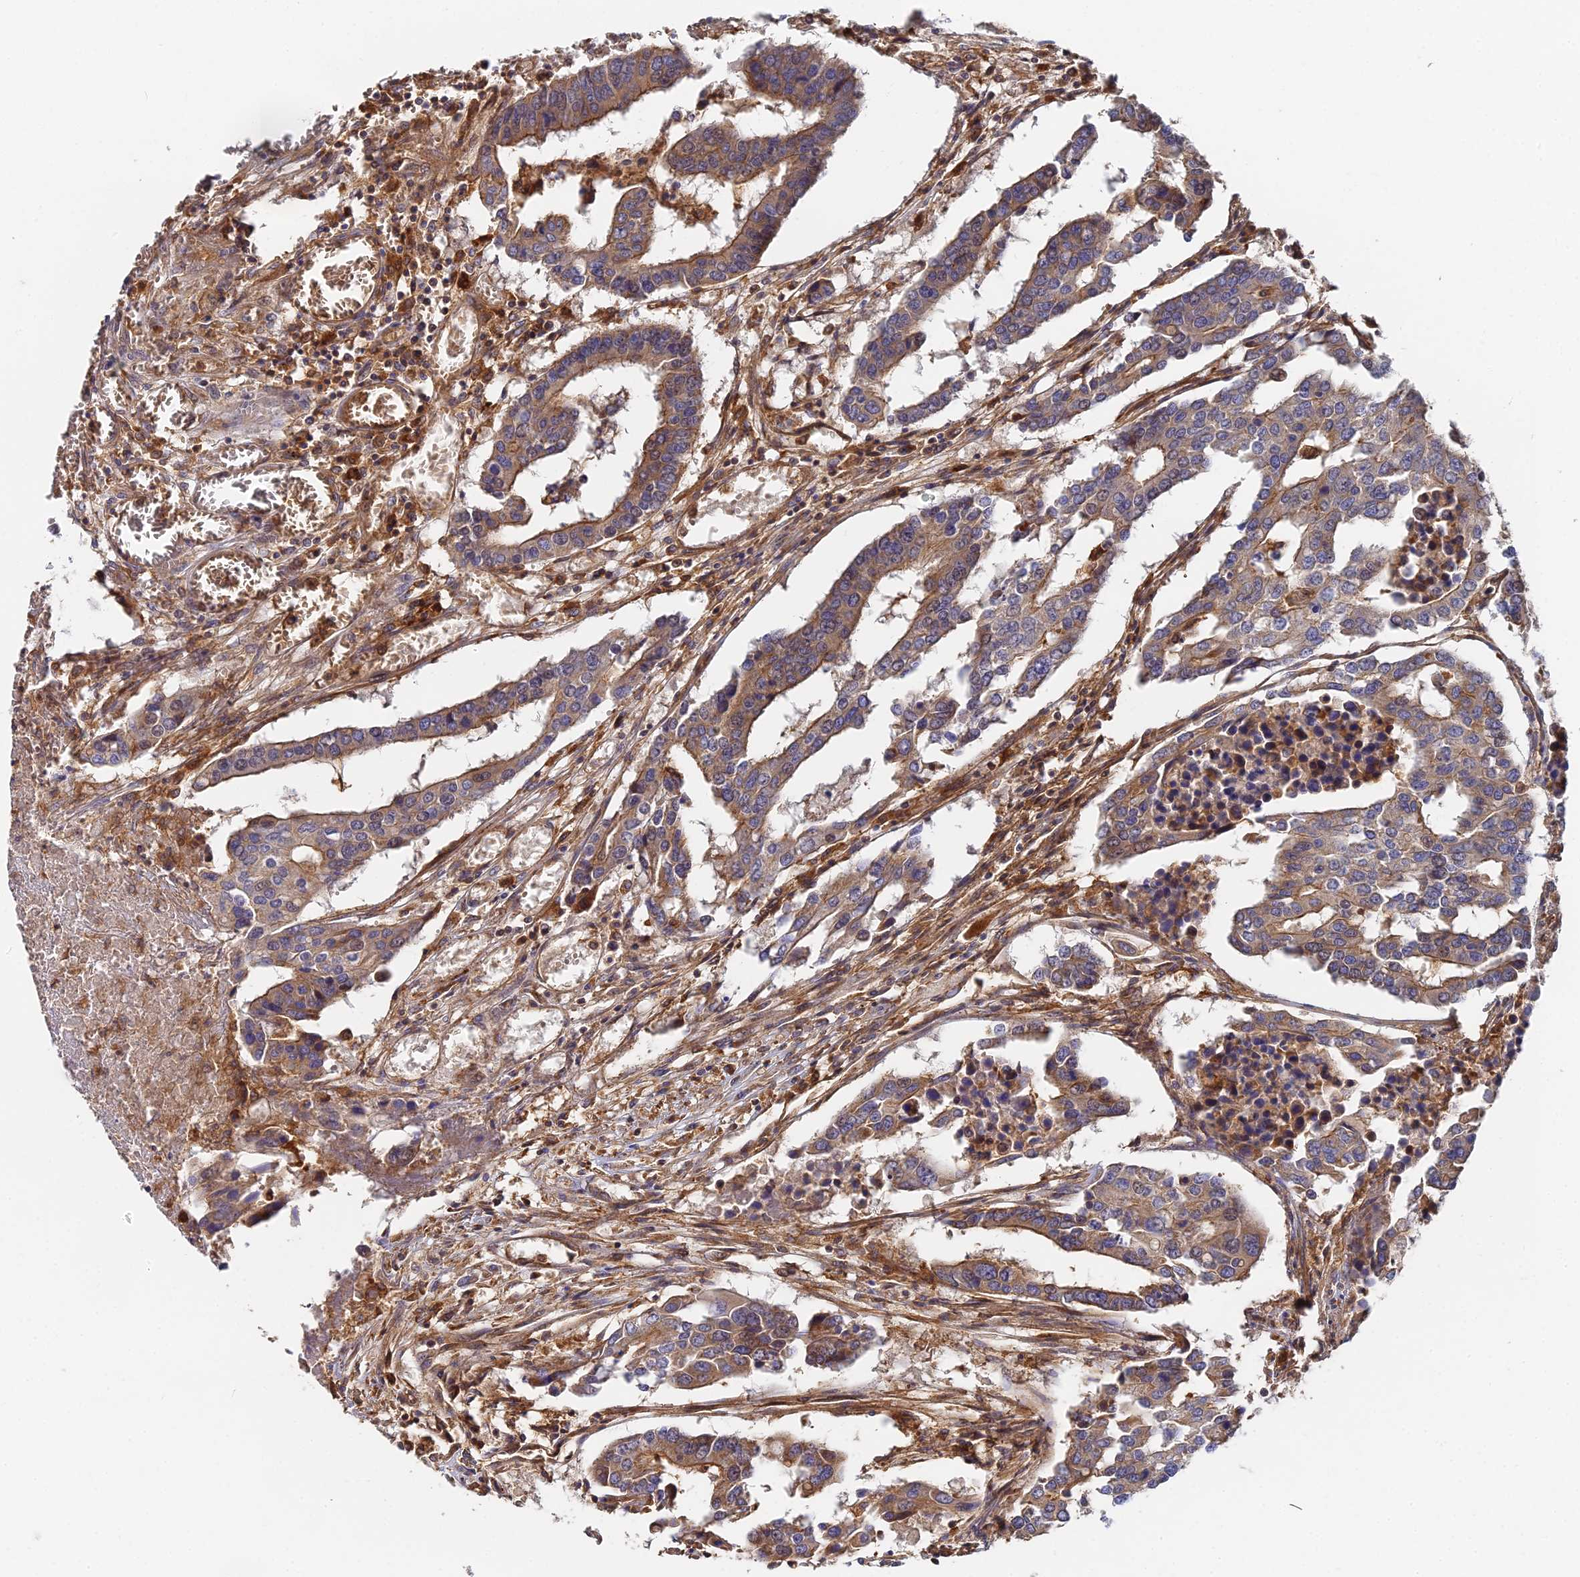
{"staining": {"intensity": "moderate", "quantity": "25%-75%", "location": "cytoplasmic/membranous"}, "tissue": "colorectal cancer", "cell_type": "Tumor cells", "image_type": "cancer", "snomed": [{"axis": "morphology", "description": "Adenocarcinoma, NOS"}, {"axis": "topography", "description": "Colon"}], "caption": "This is an image of immunohistochemistry (IHC) staining of colorectal cancer, which shows moderate staining in the cytoplasmic/membranous of tumor cells.", "gene": "GNG5B", "patient": {"sex": "male", "age": 77}}